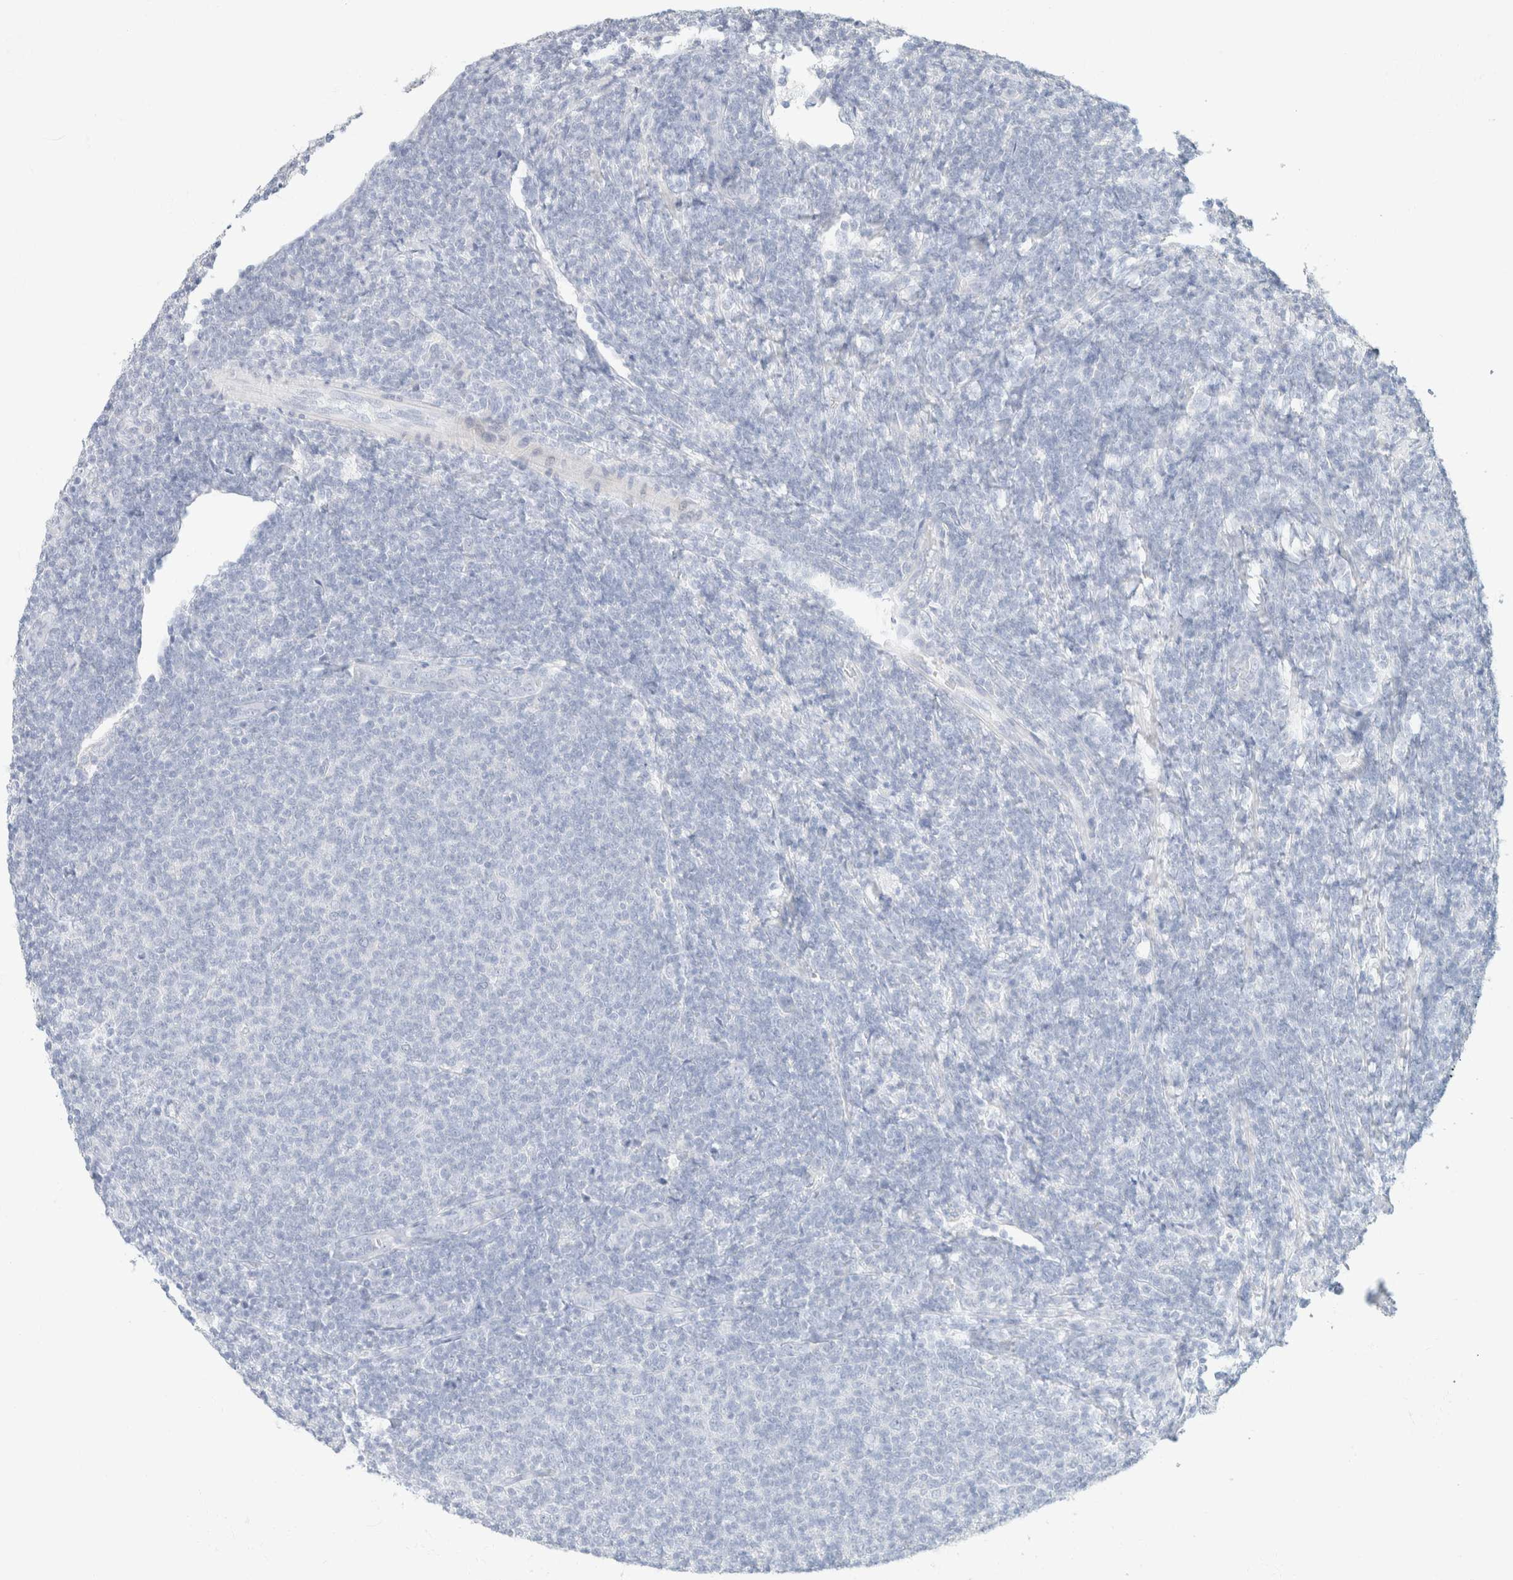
{"staining": {"intensity": "negative", "quantity": "none", "location": "none"}, "tissue": "lymphoma", "cell_type": "Tumor cells", "image_type": "cancer", "snomed": [{"axis": "morphology", "description": "Malignant lymphoma, non-Hodgkin's type, Low grade"}, {"axis": "topography", "description": "Lymph node"}], "caption": "Low-grade malignant lymphoma, non-Hodgkin's type was stained to show a protein in brown. There is no significant positivity in tumor cells. (Immunohistochemistry (ihc), brightfield microscopy, high magnification).", "gene": "CA12", "patient": {"sex": "male", "age": 66}}